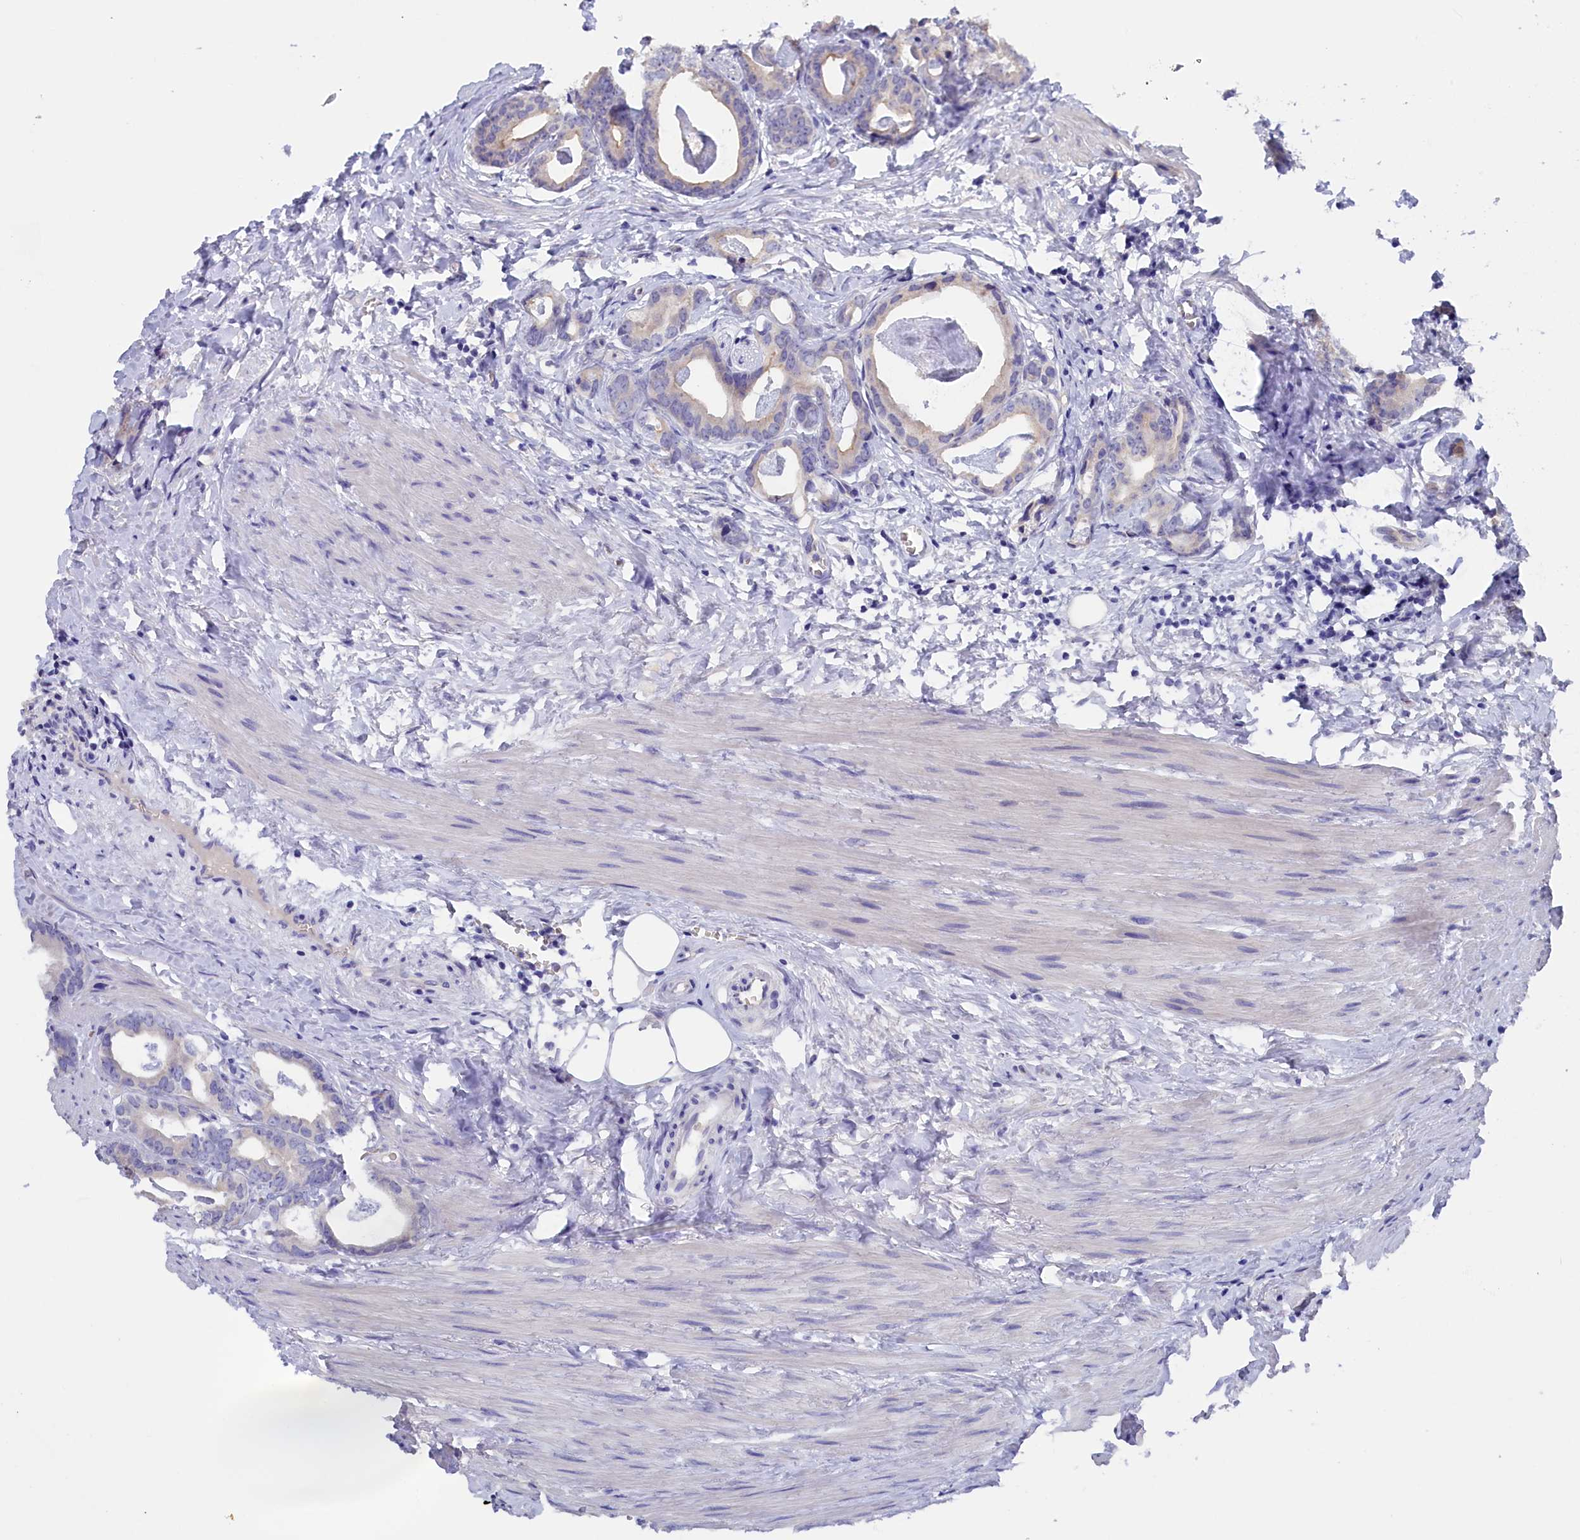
{"staining": {"intensity": "negative", "quantity": "none", "location": "none"}, "tissue": "prostate cancer", "cell_type": "Tumor cells", "image_type": "cancer", "snomed": [{"axis": "morphology", "description": "Adenocarcinoma, Low grade"}, {"axis": "topography", "description": "Prostate"}], "caption": "This is an immunohistochemistry (IHC) image of human prostate cancer. There is no positivity in tumor cells.", "gene": "ZSWIM4", "patient": {"sex": "male", "age": 71}}